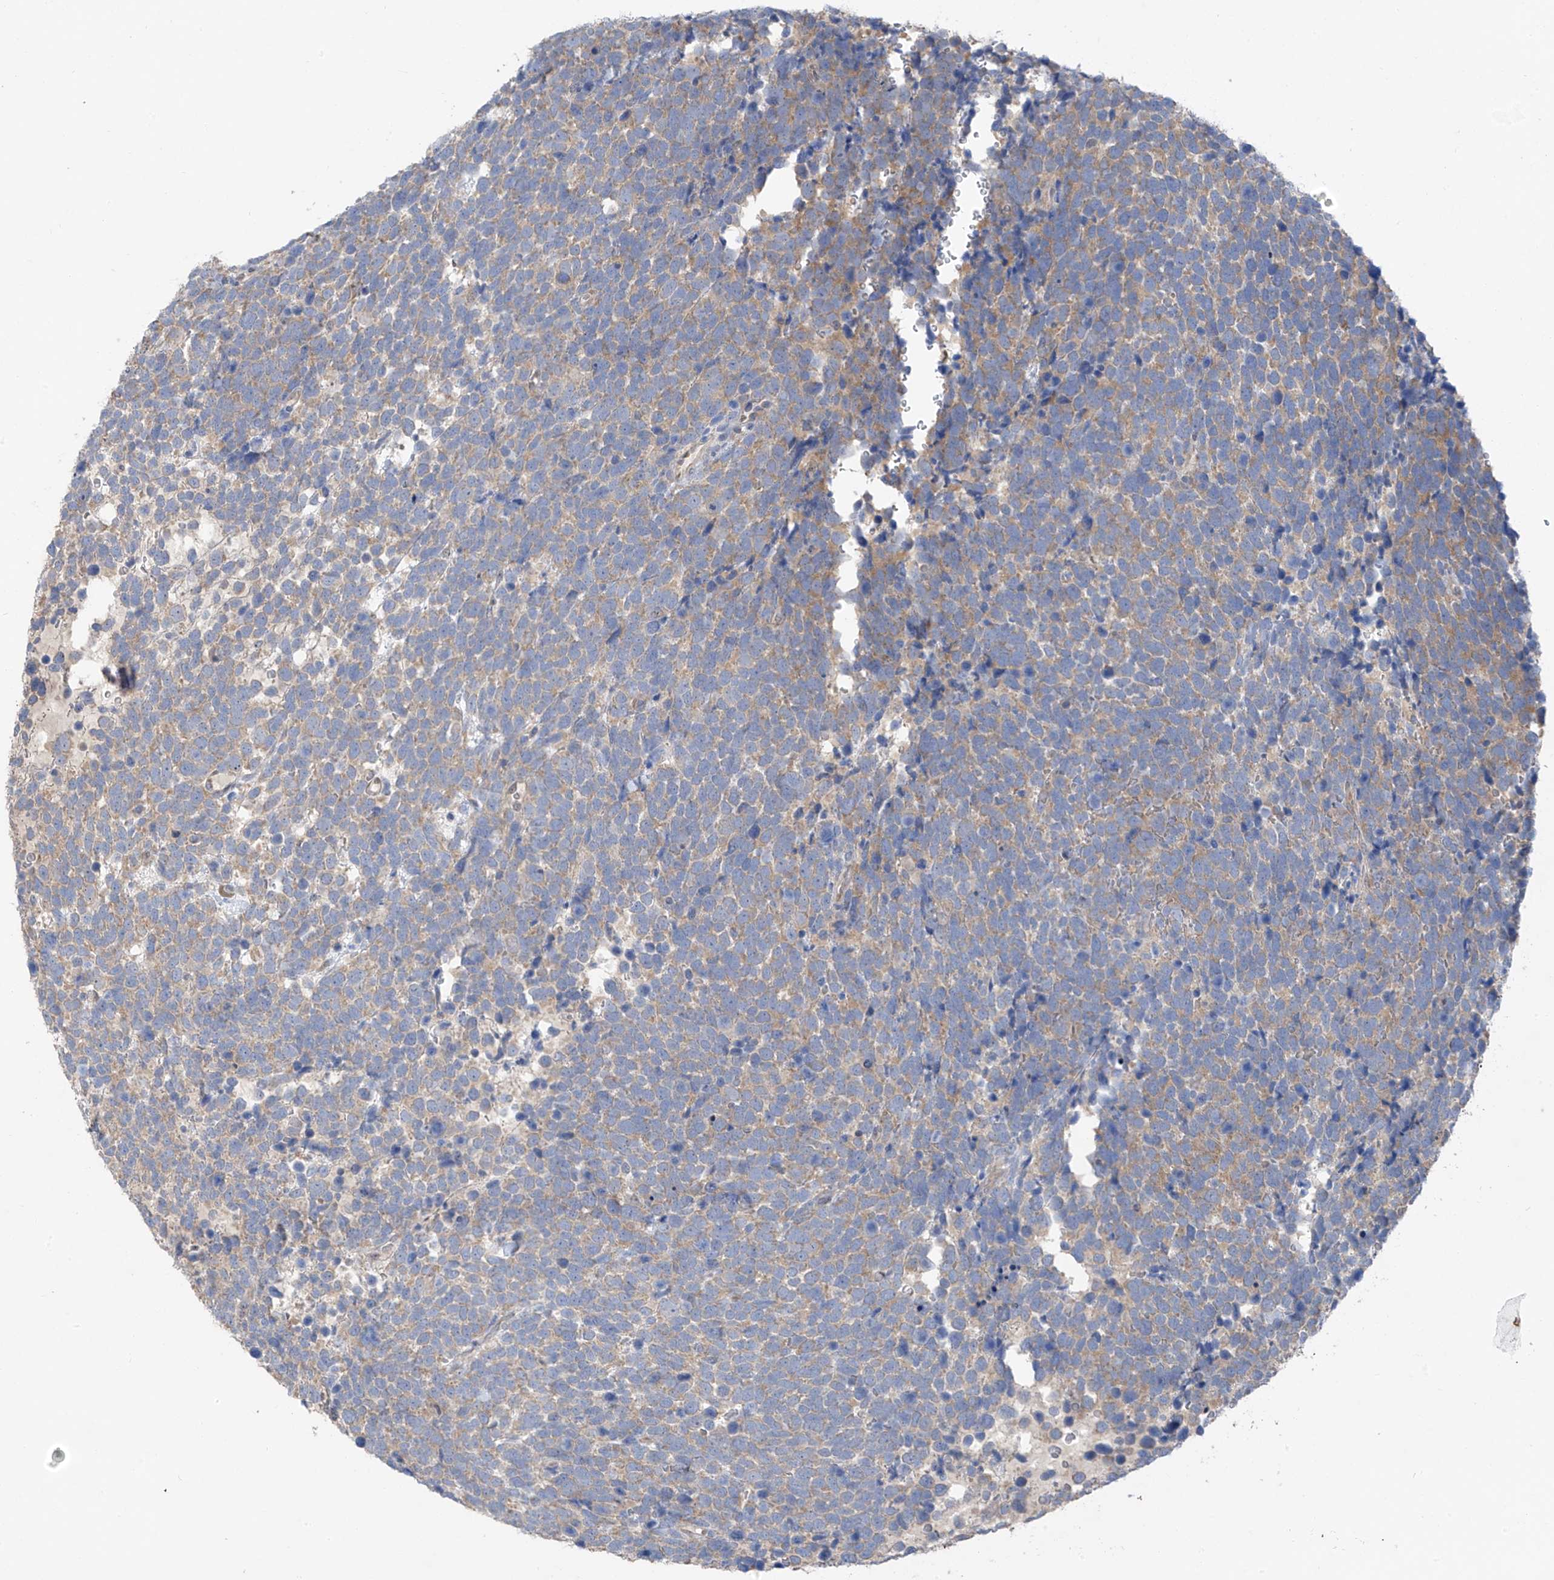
{"staining": {"intensity": "weak", "quantity": "25%-75%", "location": "cytoplasmic/membranous"}, "tissue": "urothelial cancer", "cell_type": "Tumor cells", "image_type": "cancer", "snomed": [{"axis": "morphology", "description": "Urothelial carcinoma, High grade"}, {"axis": "topography", "description": "Urinary bladder"}], "caption": "Immunohistochemical staining of urothelial cancer displays low levels of weak cytoplasmic/membranous protein staining in approximately 25%-75% of tumor cells.", "gene": "RPL4", "patient": {"sex": "female", "age": 82}}